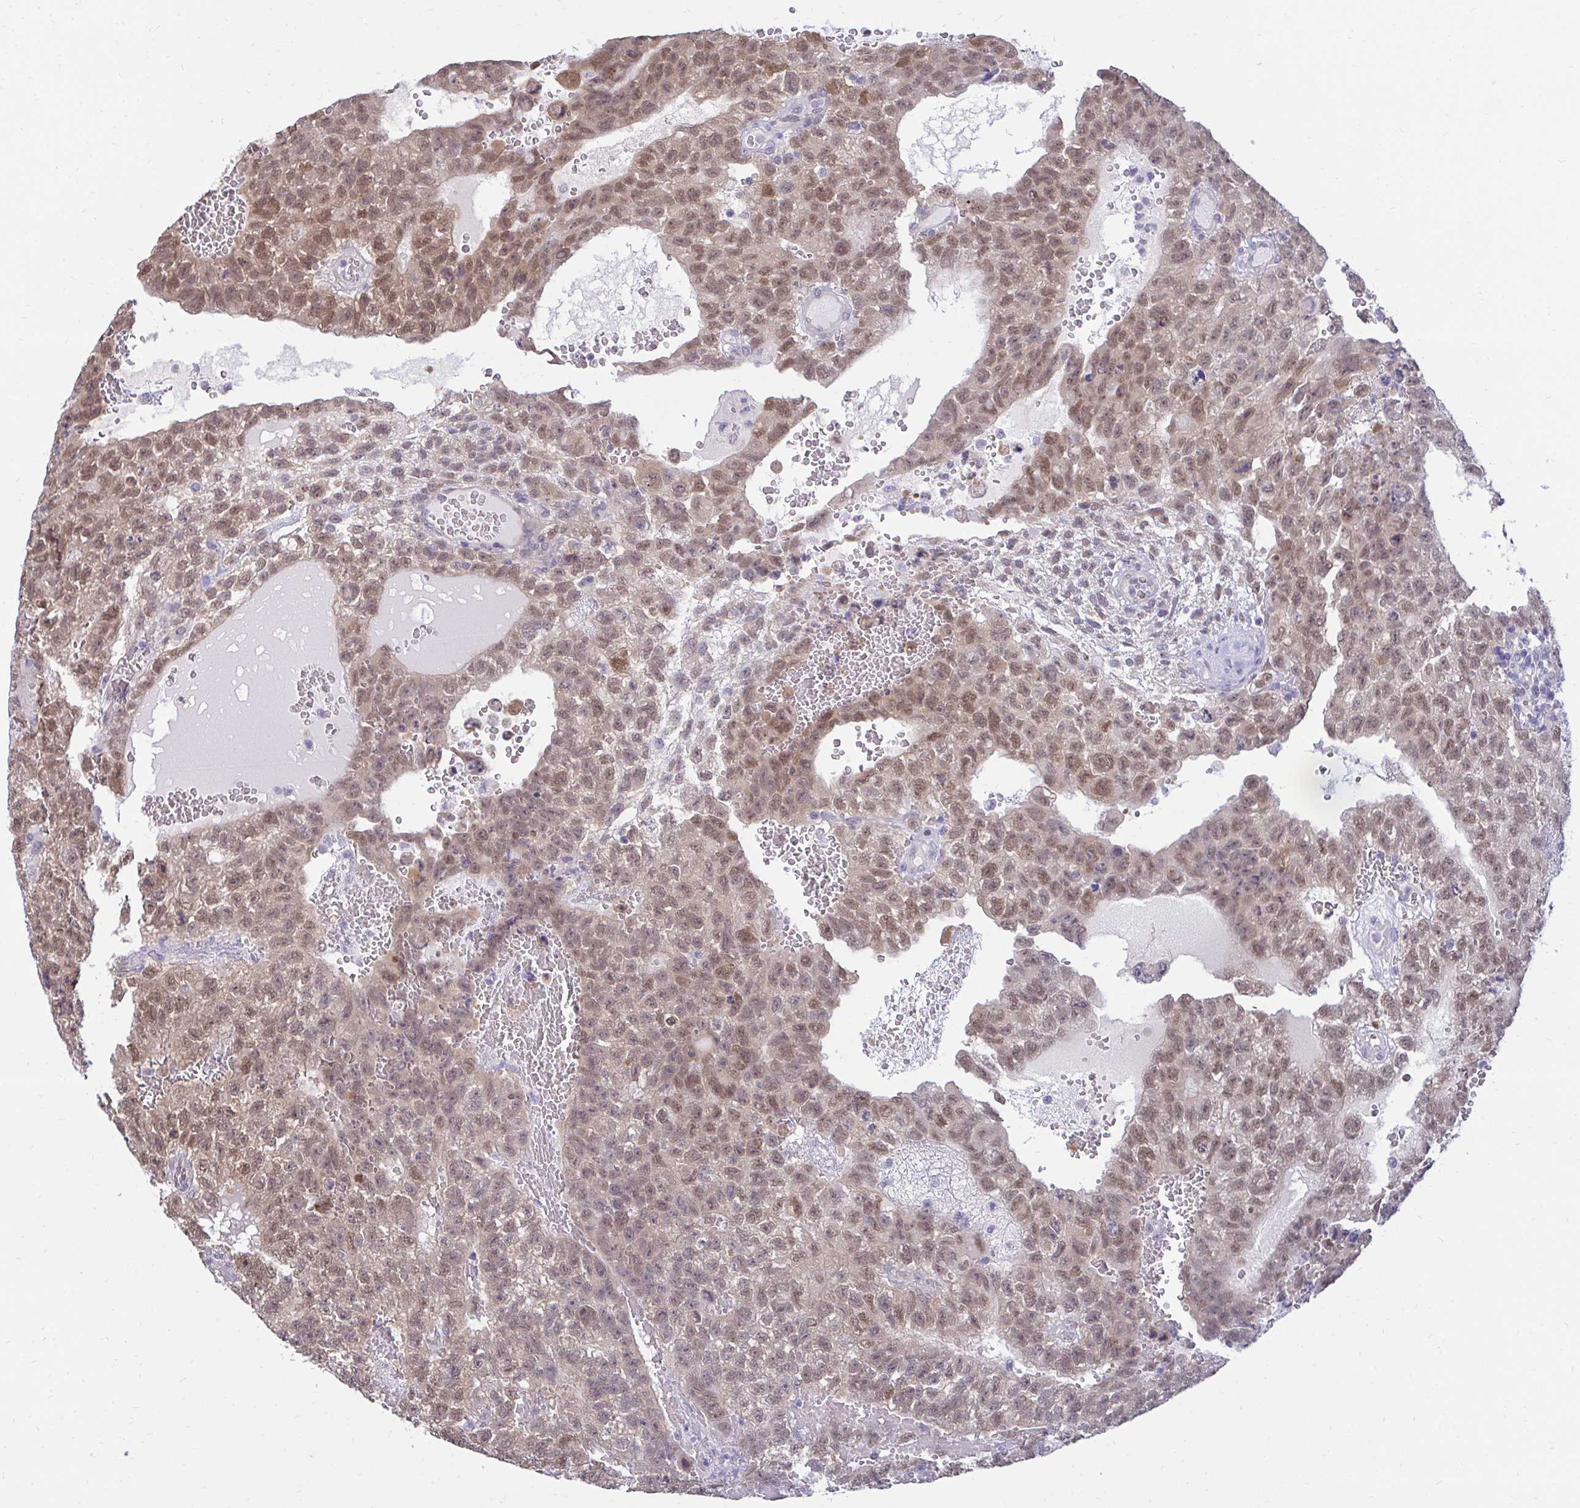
{"staining": {"intensity": "moderate", "quantity": "25%-75%", "location": "nuclear"}, "tissue": "testis cancer", "cell_type": "Tumor cells", "image_type": "cancer", "snomed": [{"axis": "morphology", "description": "Carcinoma, Embryonal, NOS"}, {"axis": "topography", "description": "Testis"}], "caption": "Tumor cells display medium levels of moderate nuclear expression in approximately 25%-75% of cells in human embryonal carcinoma (testis).", "gene": "CSE1L", "patient": {"sex": "male", "age": 26}}